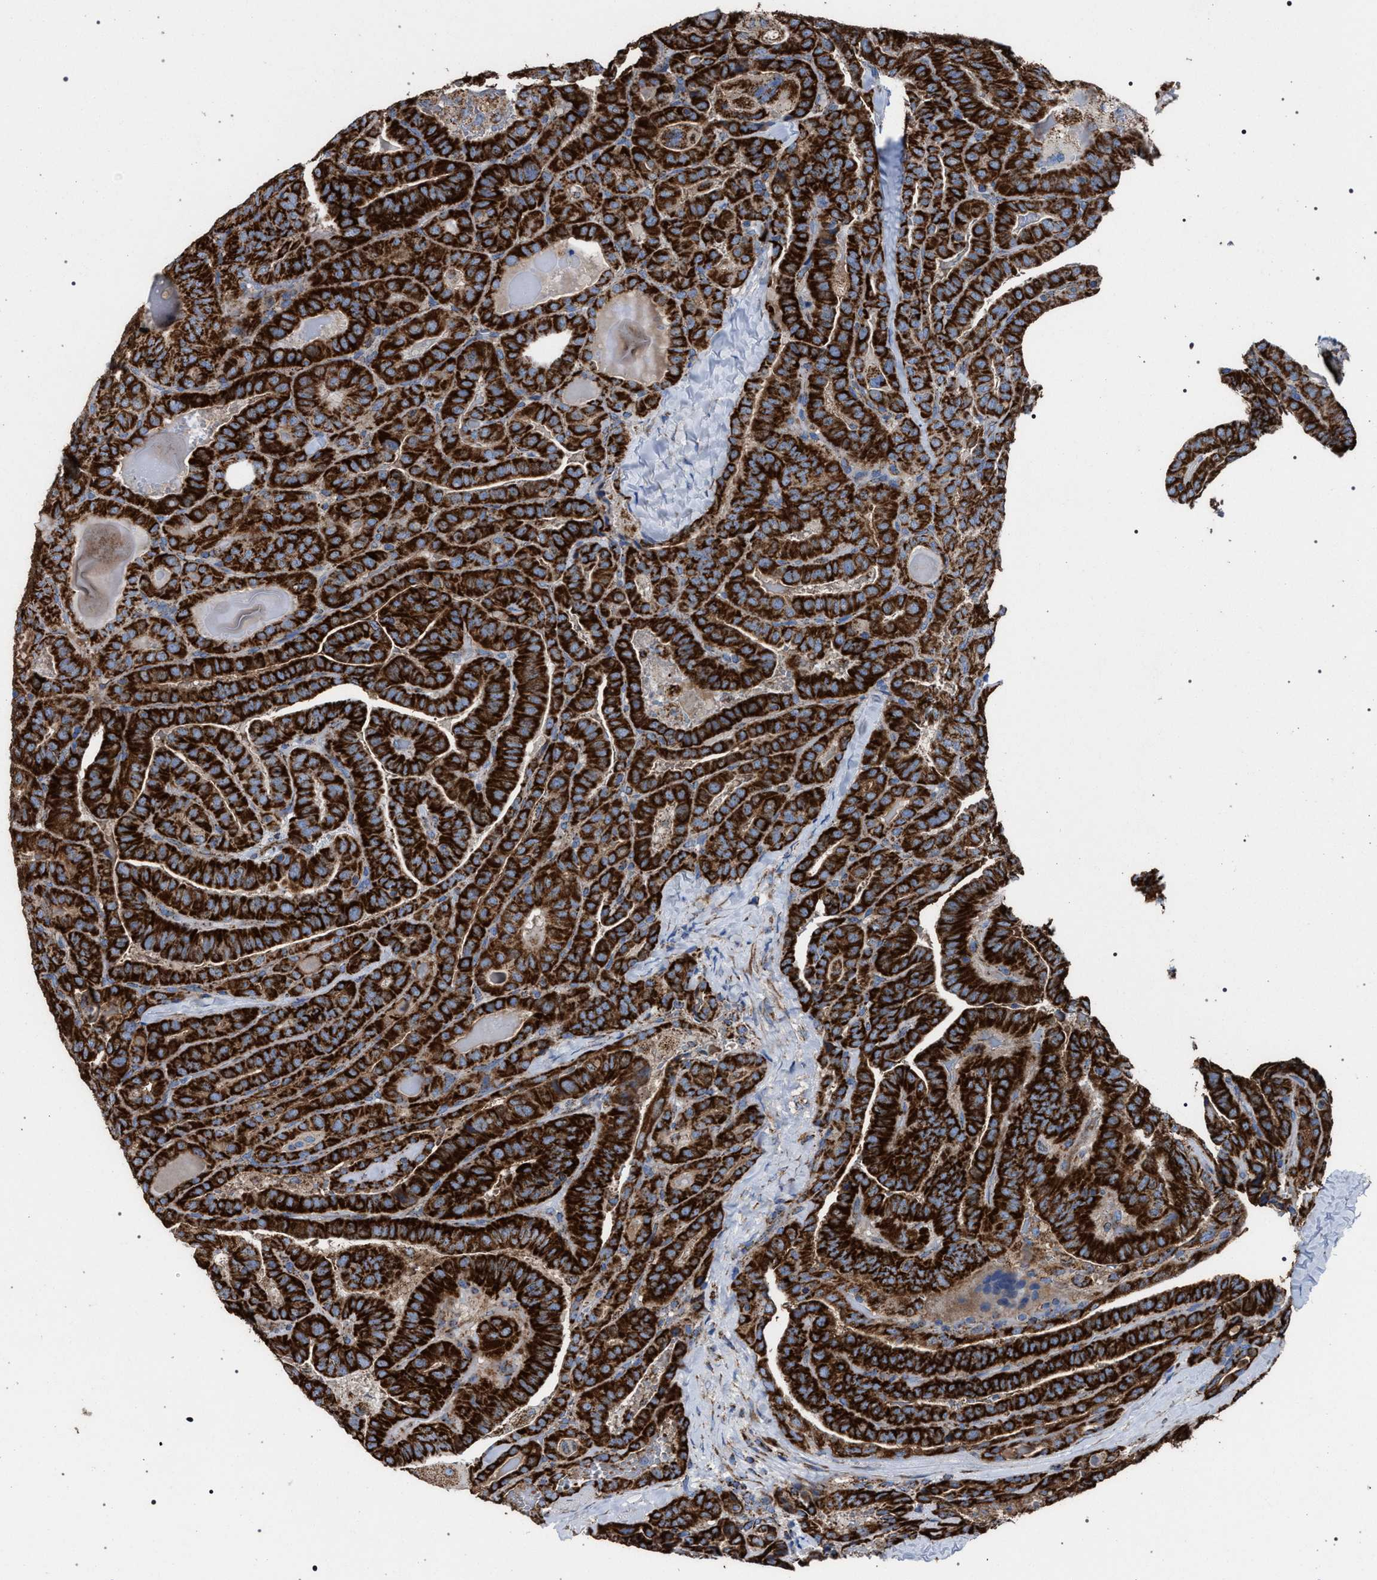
{"staining": {"intensity": "strong", "quantity": ">75%", "location": "cytoplasmic/membranous"}, "tissue": "thyroid cancer", "cell_type": "Tumor cells", "image_type": "cancer", "snomed": [{"axis": "morphology", "description": "Papillary adenocarcinoma, NOS"}, {"axis": "topography", "description": "Thyroid gland"}], "caption": "Protein staining exhibits strong cytoplasmic/membranous staining in approximately >75% of tumor cells in thyroid papillary adenocarcinoma.", "gene": "VPS13A", "patient": {"sex": "male", "age": 77}}